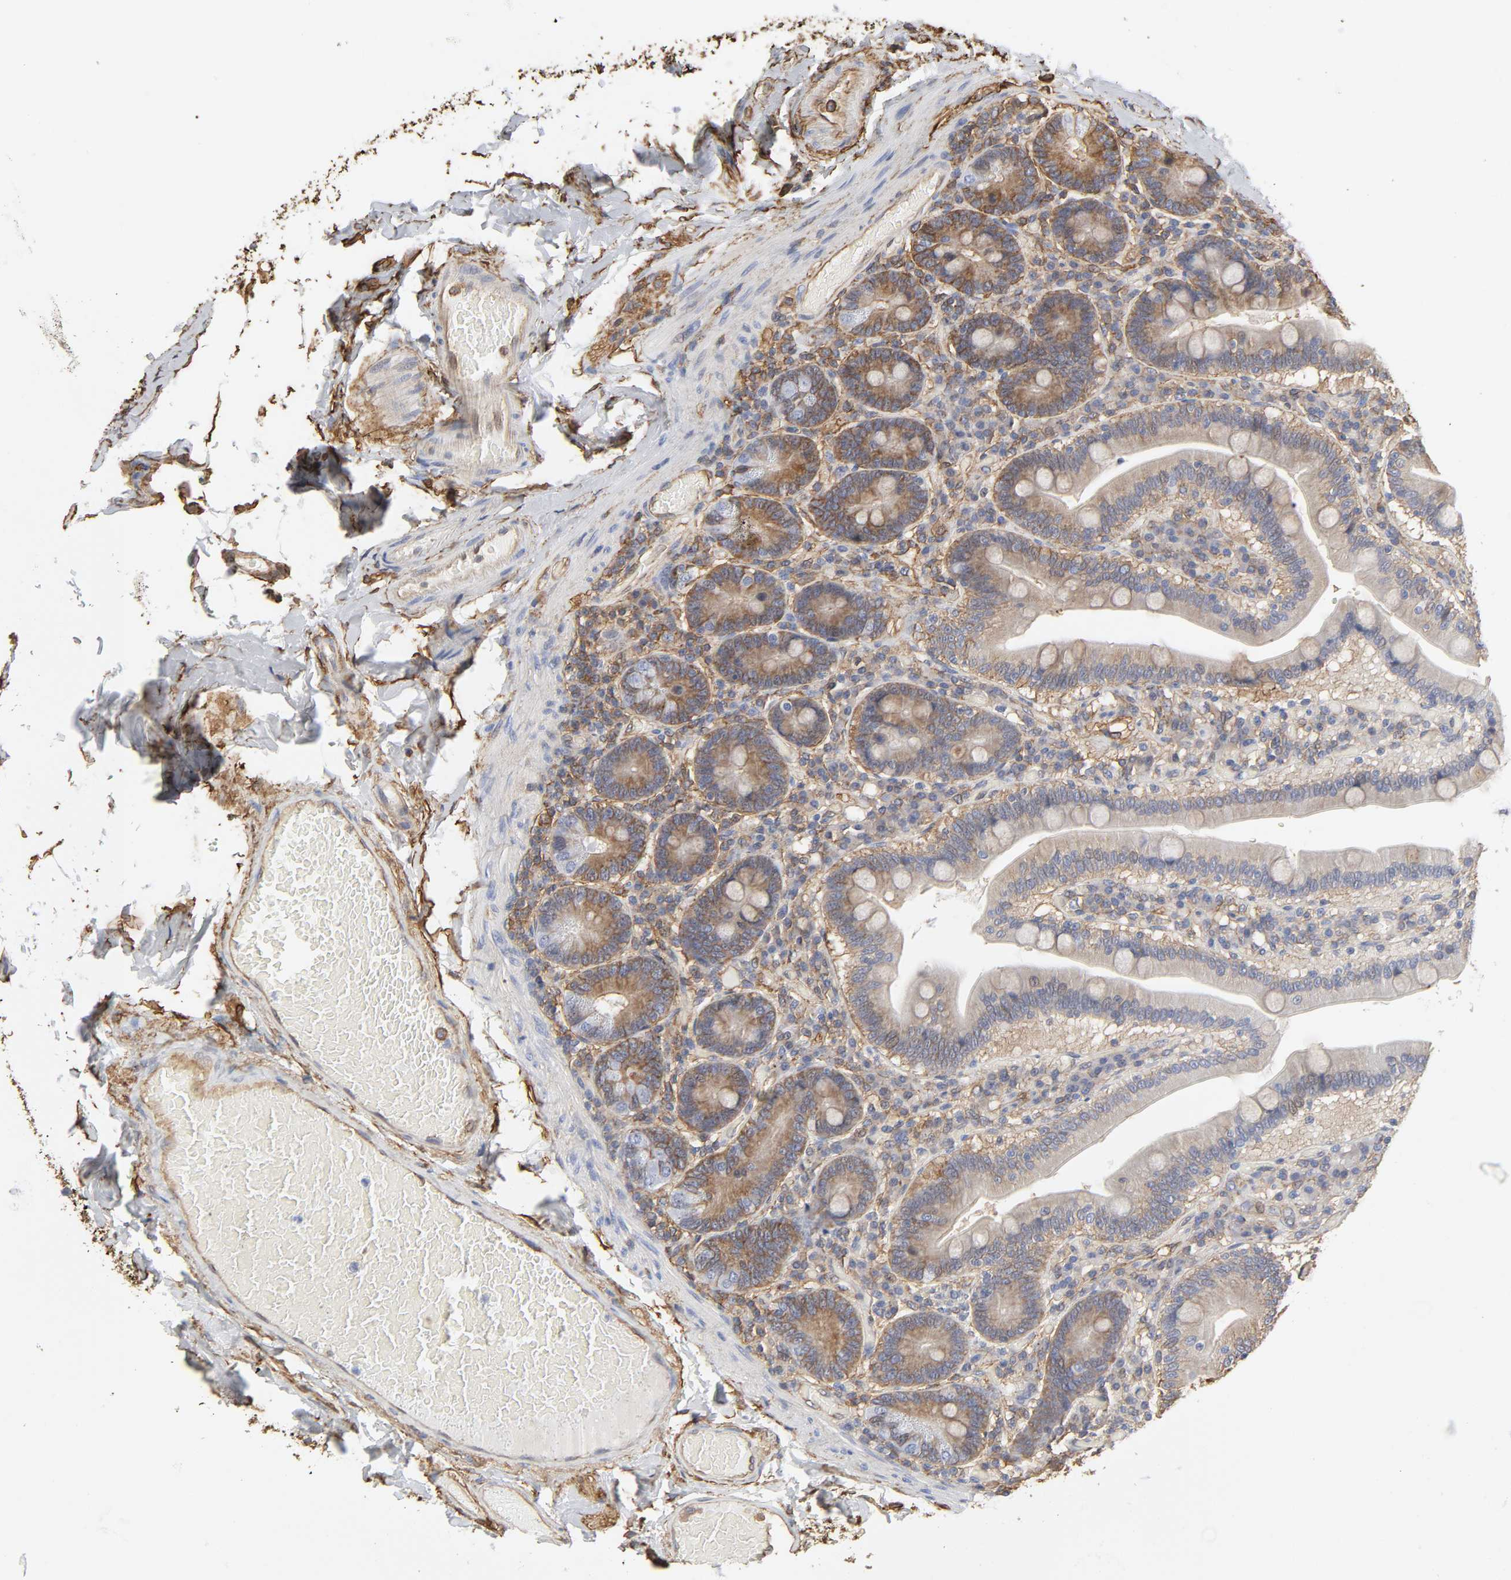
{"staining": {"intensity": "moderate", "quantity": "25%-75%", "location": "cytoplasmic/membranous"}, "tissue": "duodenum", "cell_type": "Glandular cells", "image_type": "normal", "snomed": [{"axis": "morphology", "description": "Normal tissue, NOS"}, {"axis": "topography", "description": "Duodenum"}], "caption": "A brown stain highlights moderate cytoplasmic/membranous staining of a protein in glandular cells of benign duodenum.", "gene": "ANXA2", "patient": {"sex": "male", "age": 66}}